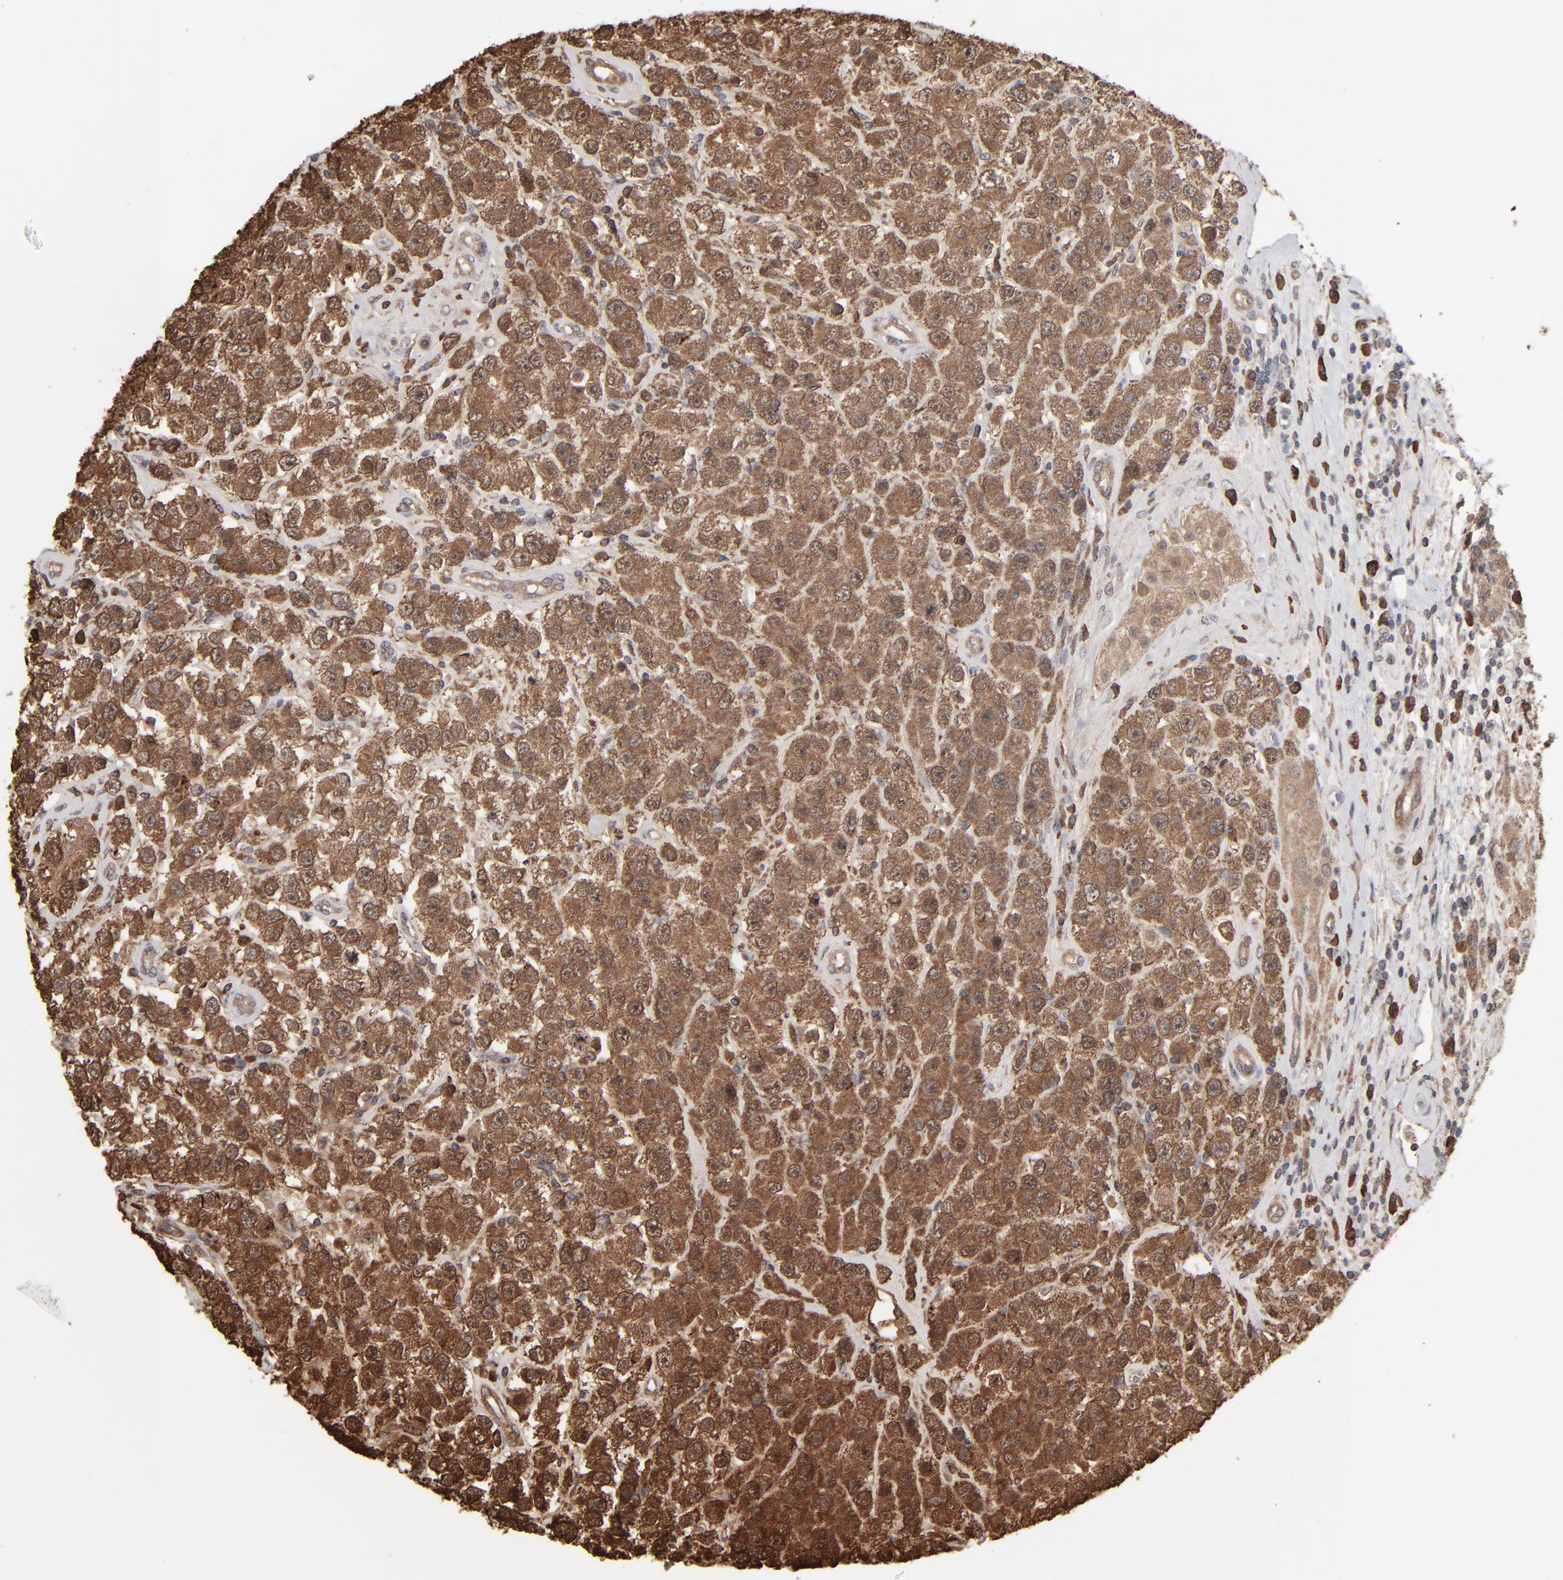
{"staining": {"intensity": "strong", "quantity": ">75%", "location": "cytoplasmic/membranous"}, "tissue": "testis cancer", "cell_type": "Tumor cells", "image_type": "cancer", "snomed": [{"axis": "morphology", "description": "Seminoma, NOS"}, {"axis": "topography", "description": "Testis"}], "caption": "High-power microscopy captured an IHC histopathology image of testis seminoma, revealing strong cytoplasmic/membranous expression in about >75% of tumor cells. The staining is performed using DAB (3,3'-diaminobenzidine) brown chromogen to label protein expression. The nuclei are counter-stained blue using hematoxylin.", "gene": "NME1-NME2", "patient": {"sex": "male", "age": 52}}